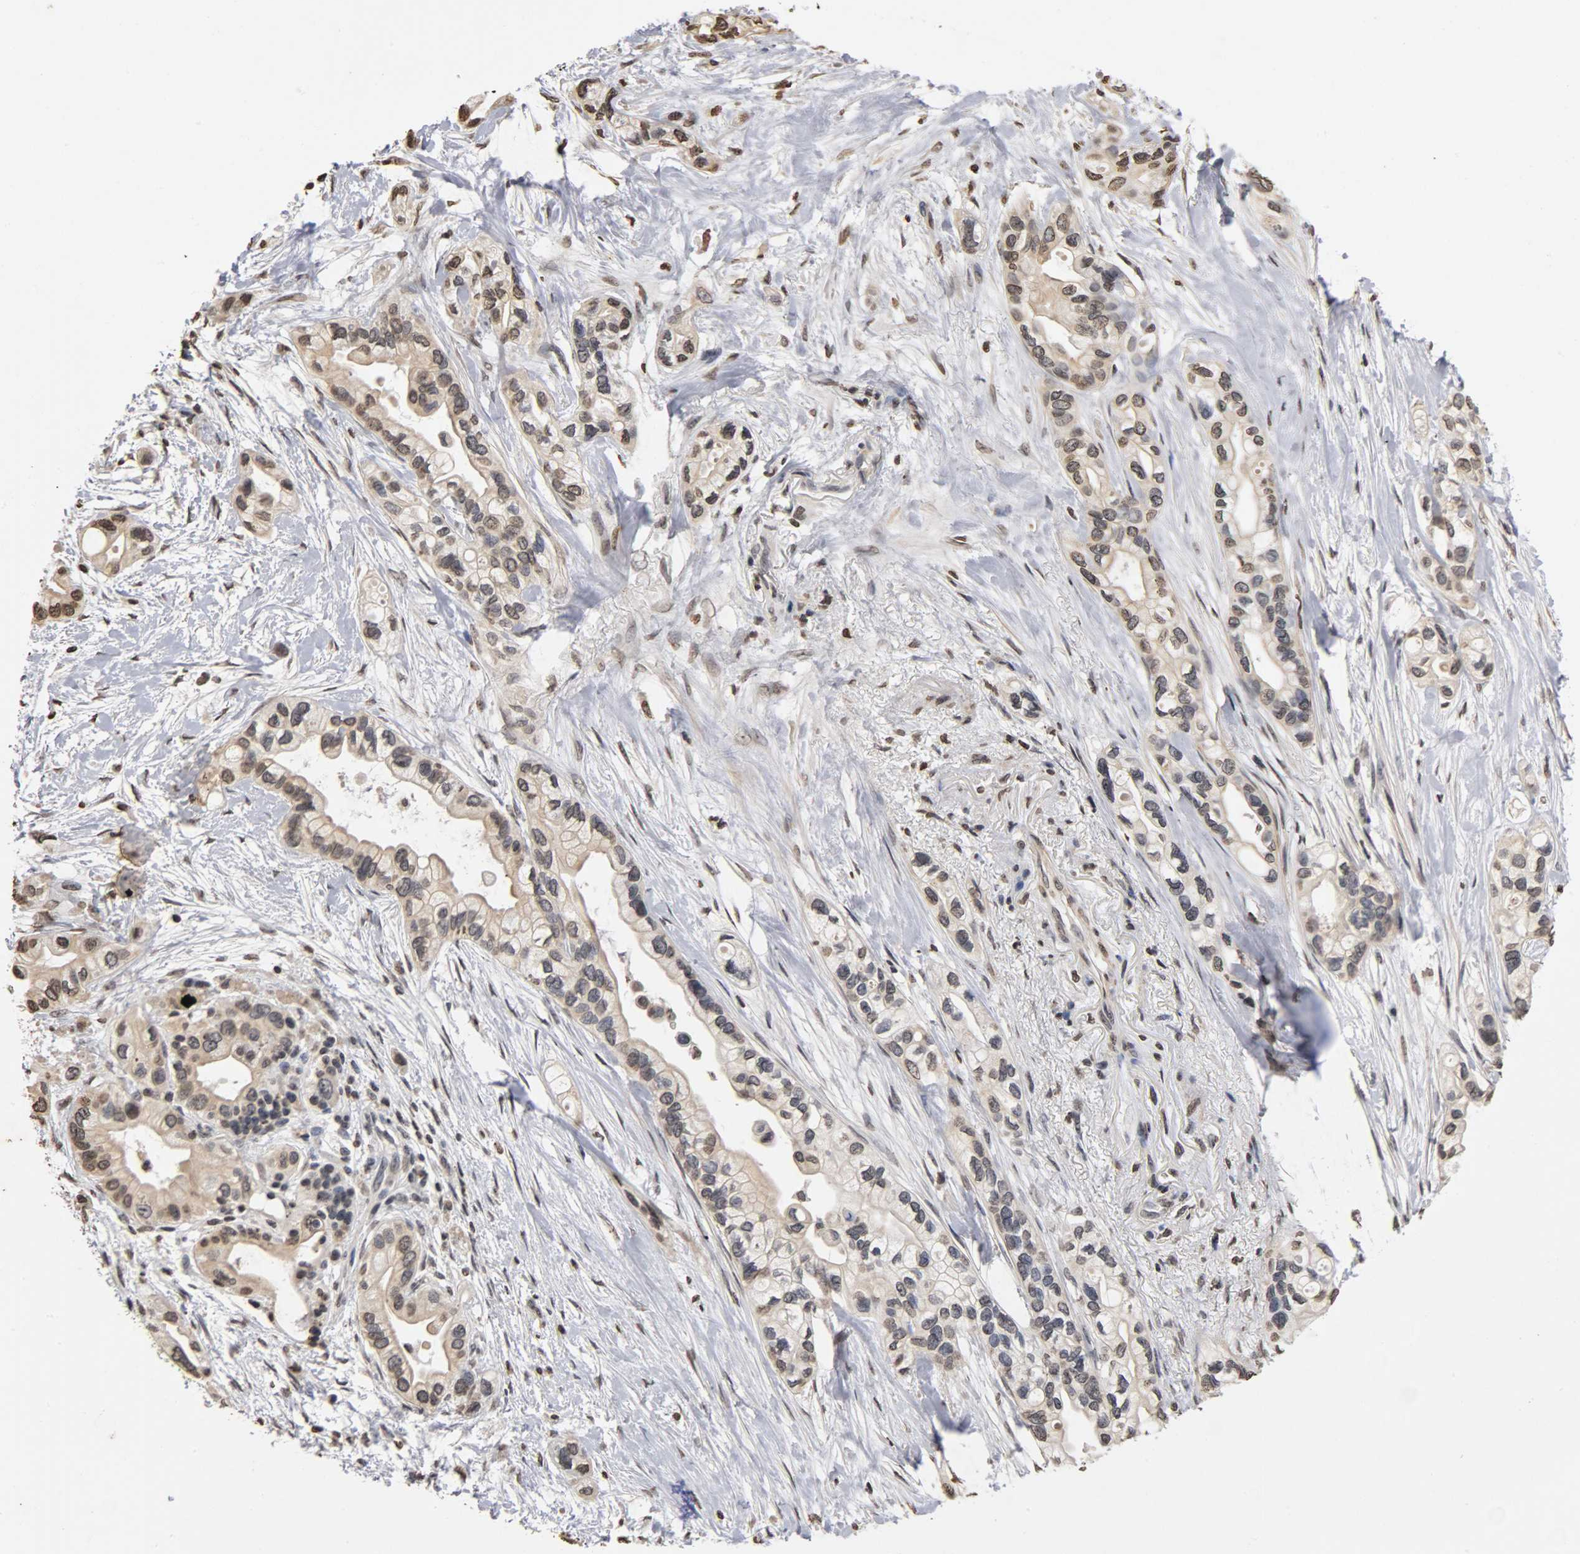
{"staining": {"intensity": "weak", "quantity": ">75%", "location": "cytoplasmic/membranous"}, "tissue": "pancreatic cancer", "cell_type": "Tumor cells", "image_type": "cancer", "snomed": [{"axis": "morphology", "description": "Adenocarcinoma, NOS"}, {"axis": "topography", "description": "Pancreas"}], "caption": "The image displays a brown stain indicating the presence of a protein in the cytoplasmic/membranous of tumor cells in pancreatic cancer.", "gene": "ERCC2", "patient": {"sex": "female", "age": 77}}